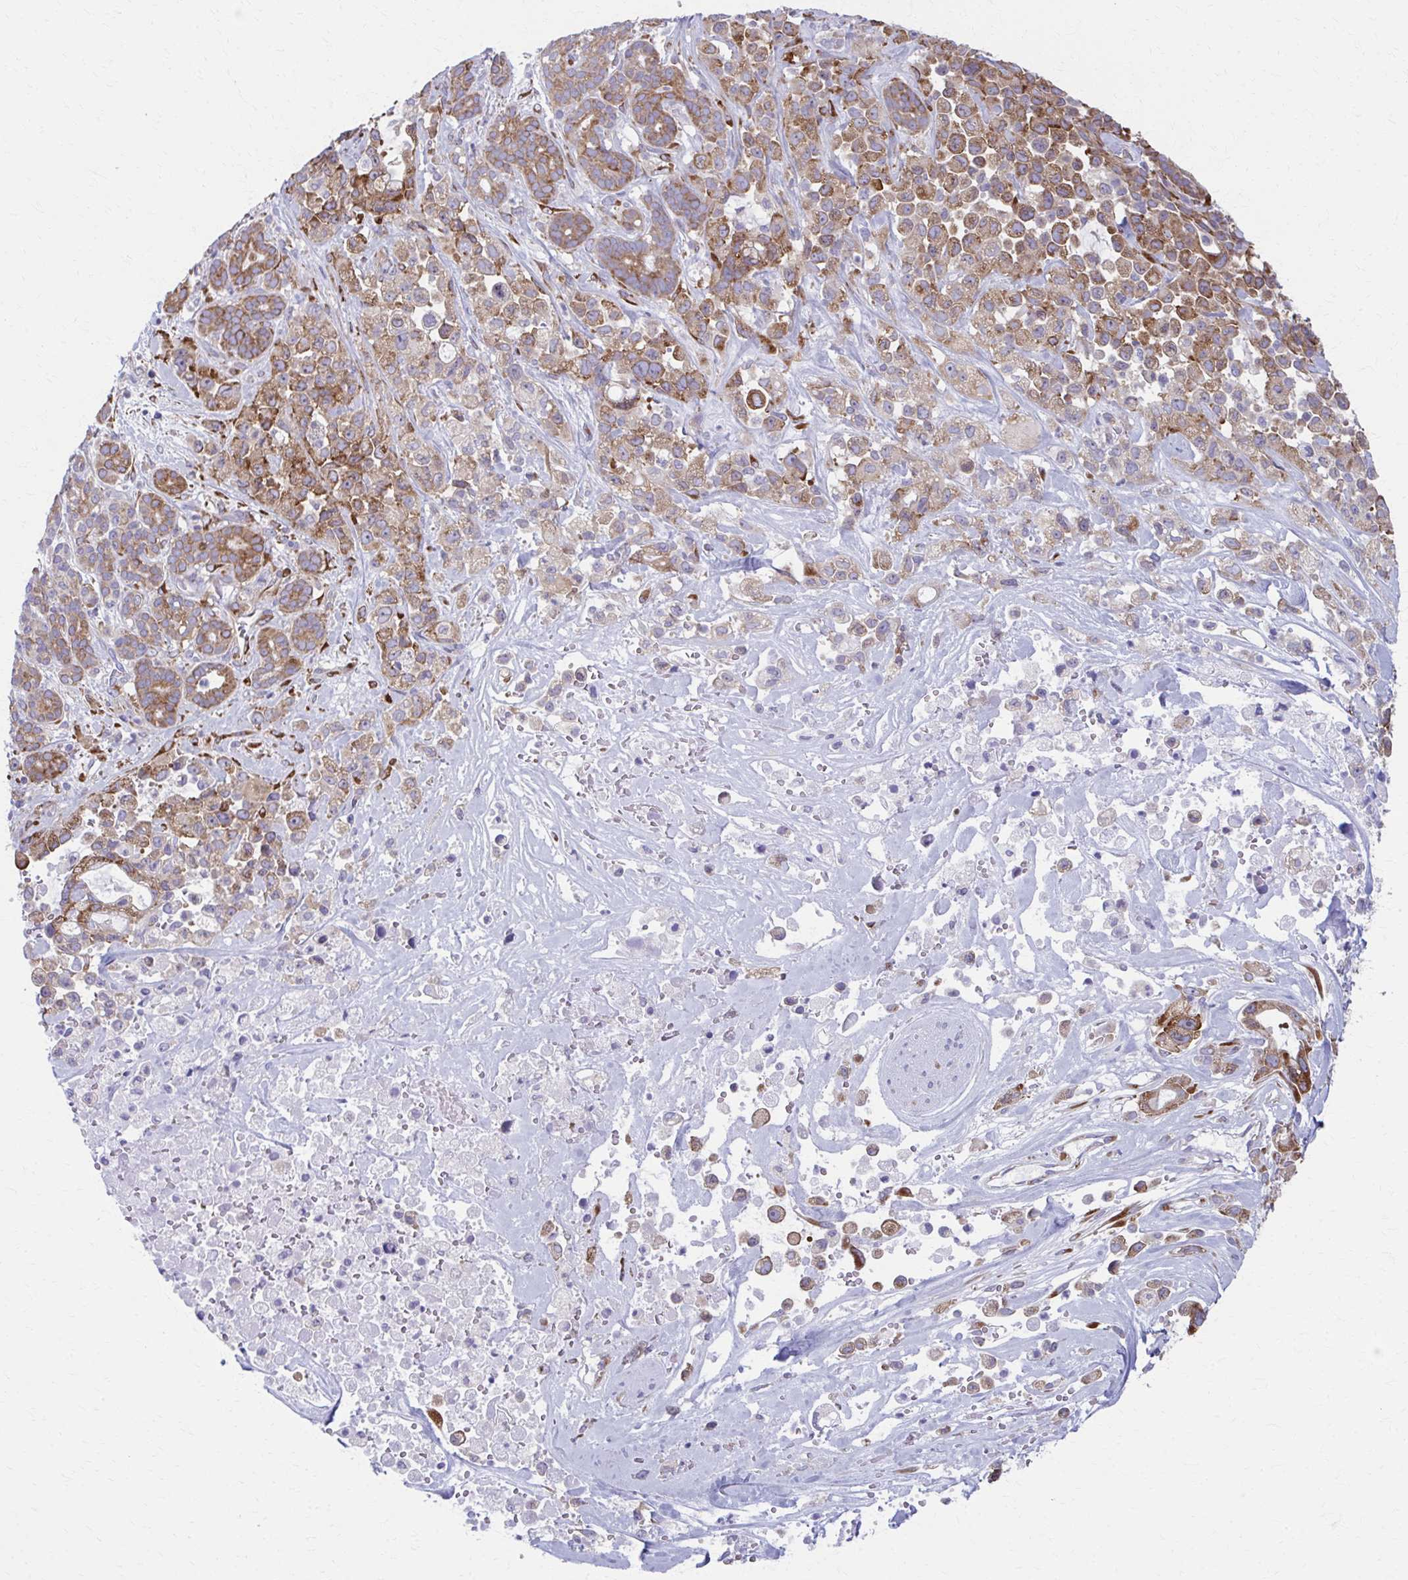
{"staining": {"intensity": "moderate", "quantity": ">75%", "location": "cytoplasmic/membranous"}, "tissue": "pancreatic cancer", "cell_type": "Tumor cells", "image_type": "cancer", "snomed": [{"axis": "morphology", "description": "Adenocarcinoma, NOS"}, {"axis": "topography", "description": "Pancreas"}], "caption": "This is an image of immunohistochemistry staining of pancreatic cancer (adenocarcinoma), which shows moderate expression in the cytoplasmic/membranous of tumor cells.", "gene": "SPATS2L", "patient": {"sex": "male", "age": 44}}